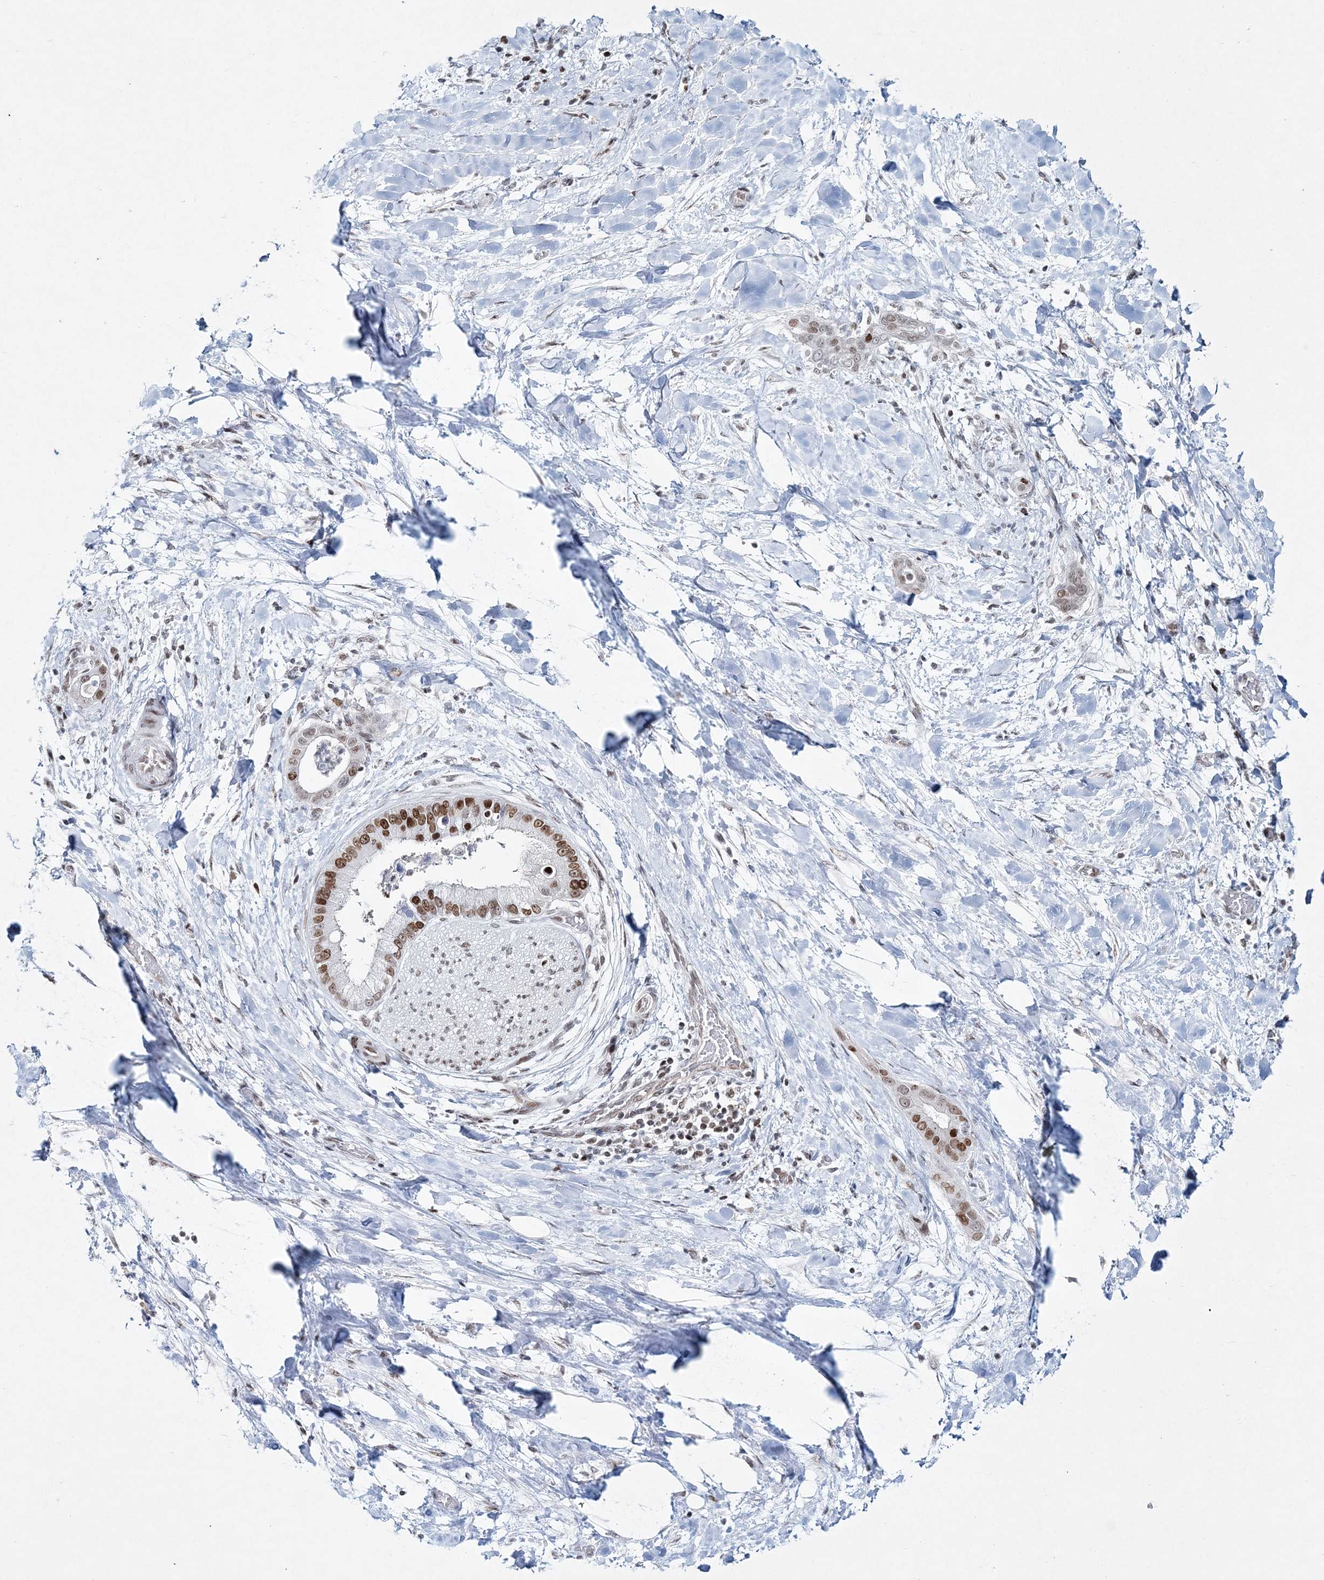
{"staining": {"intensity": "moderate", "quantity": ">75%", "location": "nuclear"}, "tissue": "liver cancer", "cell_type": "Tumor cells", "image_type": "cancer", "snomed": [{"axis": "morphology", "description": "Cholangiocarcinoma"}, {"axis": "topography", "description": "Liver"}], "caption": "Protein analysis of liver cancer tissue displays moderate nuclear staining in approximately >75% of tumor cells. Nuclei are stained in blue.", "gene": "LRRFIP2", "patient": {"sex": "female", "age": 54}}